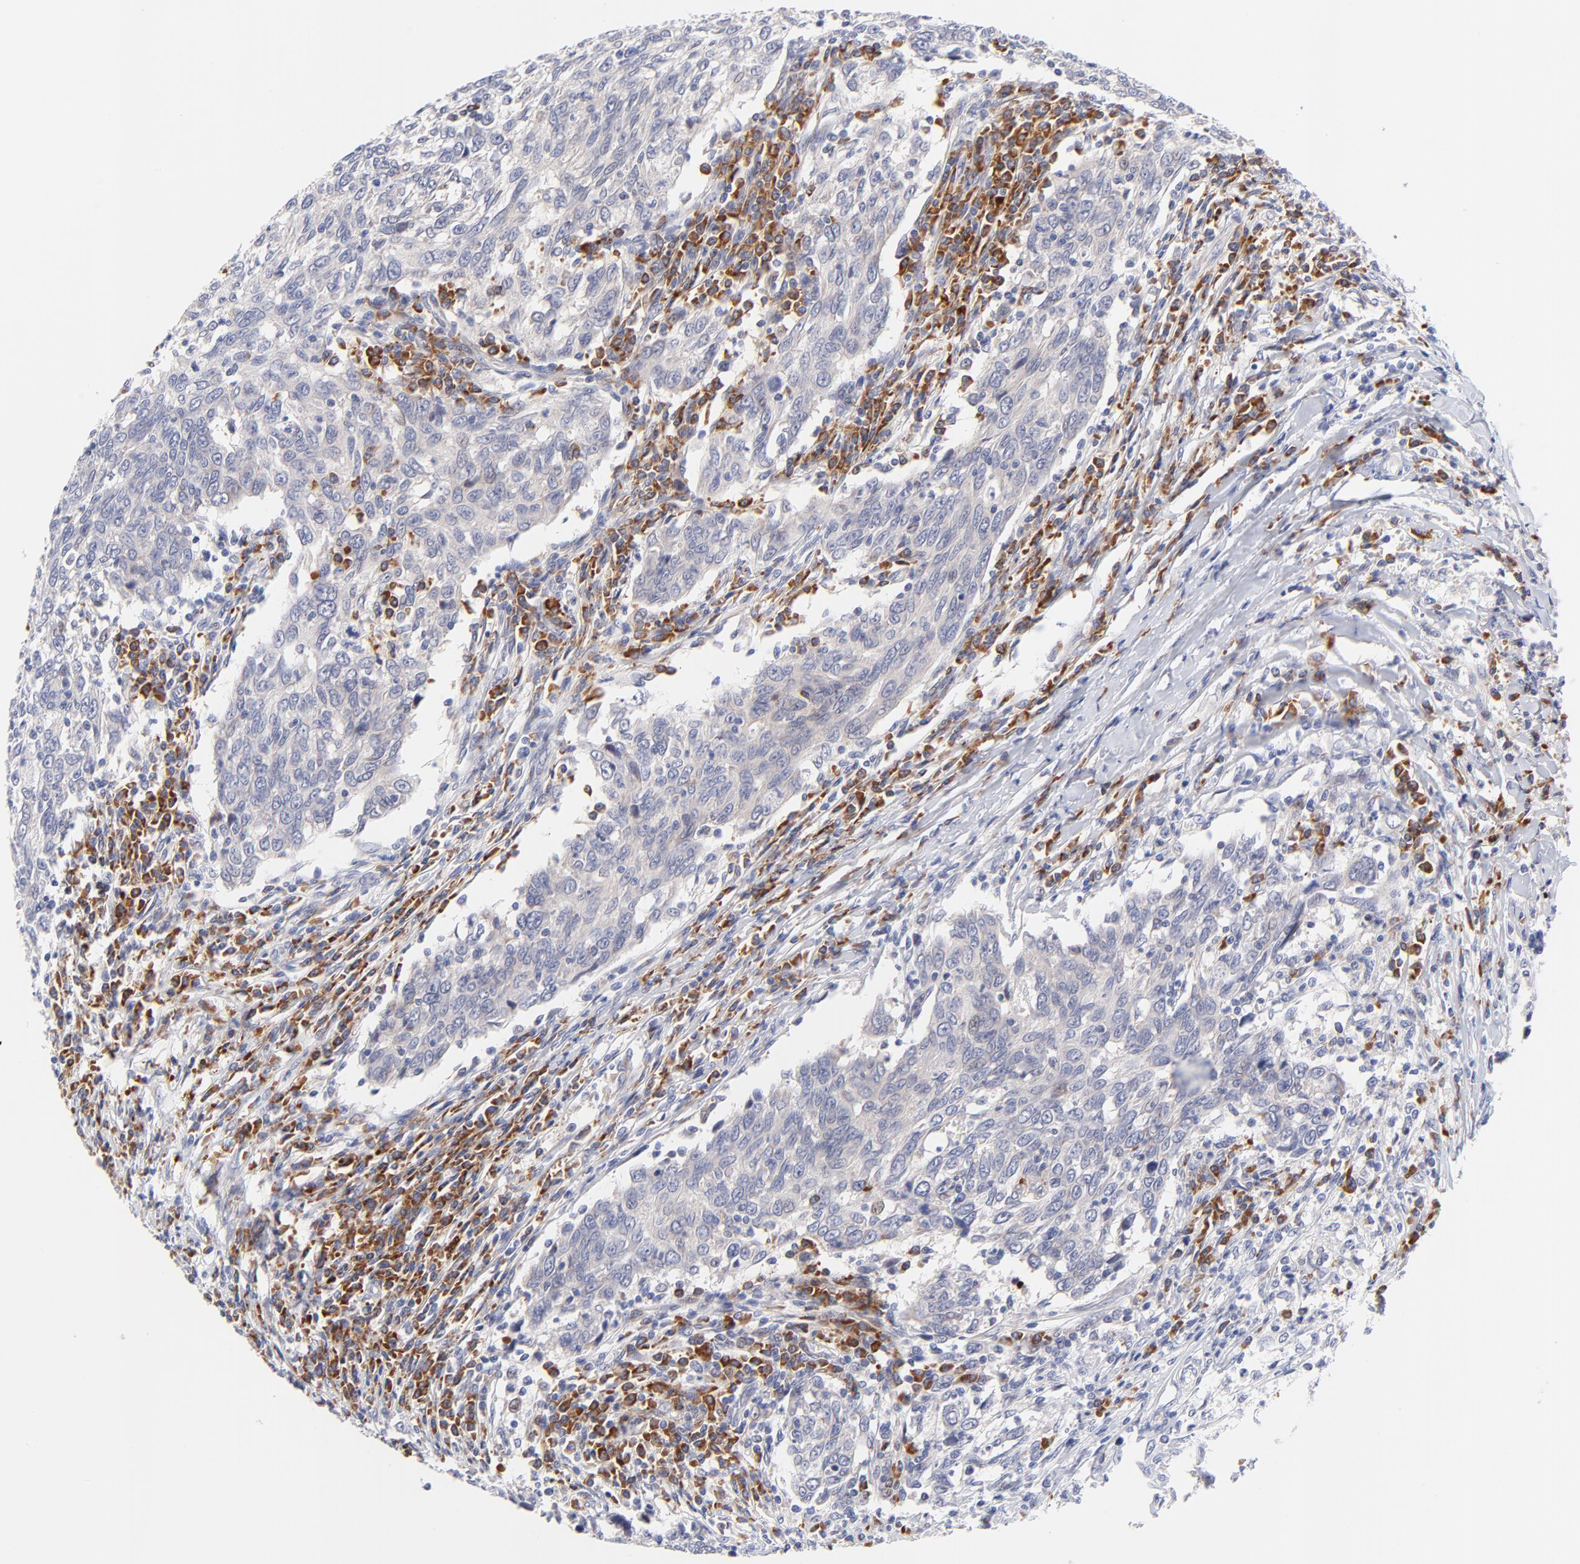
{"staining": {"intensity": "negative", "quantity": "none", "location": "none"}, "tissue": "breast cancer", "cell_type": "Tumor cells", "image_type": "cancer", "snomed": [{"axis": "morphology", "description": "Duct carcinoma"}, {"axis": "topography", "description": "Breast"}], "caption": "High power microscopy image of an immunohistochemistry (IHC) micrograph of breast cancer (invasive ductal carcinoma), revealing no significant expression in tumor cells.", "gene": "AFF2", "patient": {"sex": "female", "age": 50}}